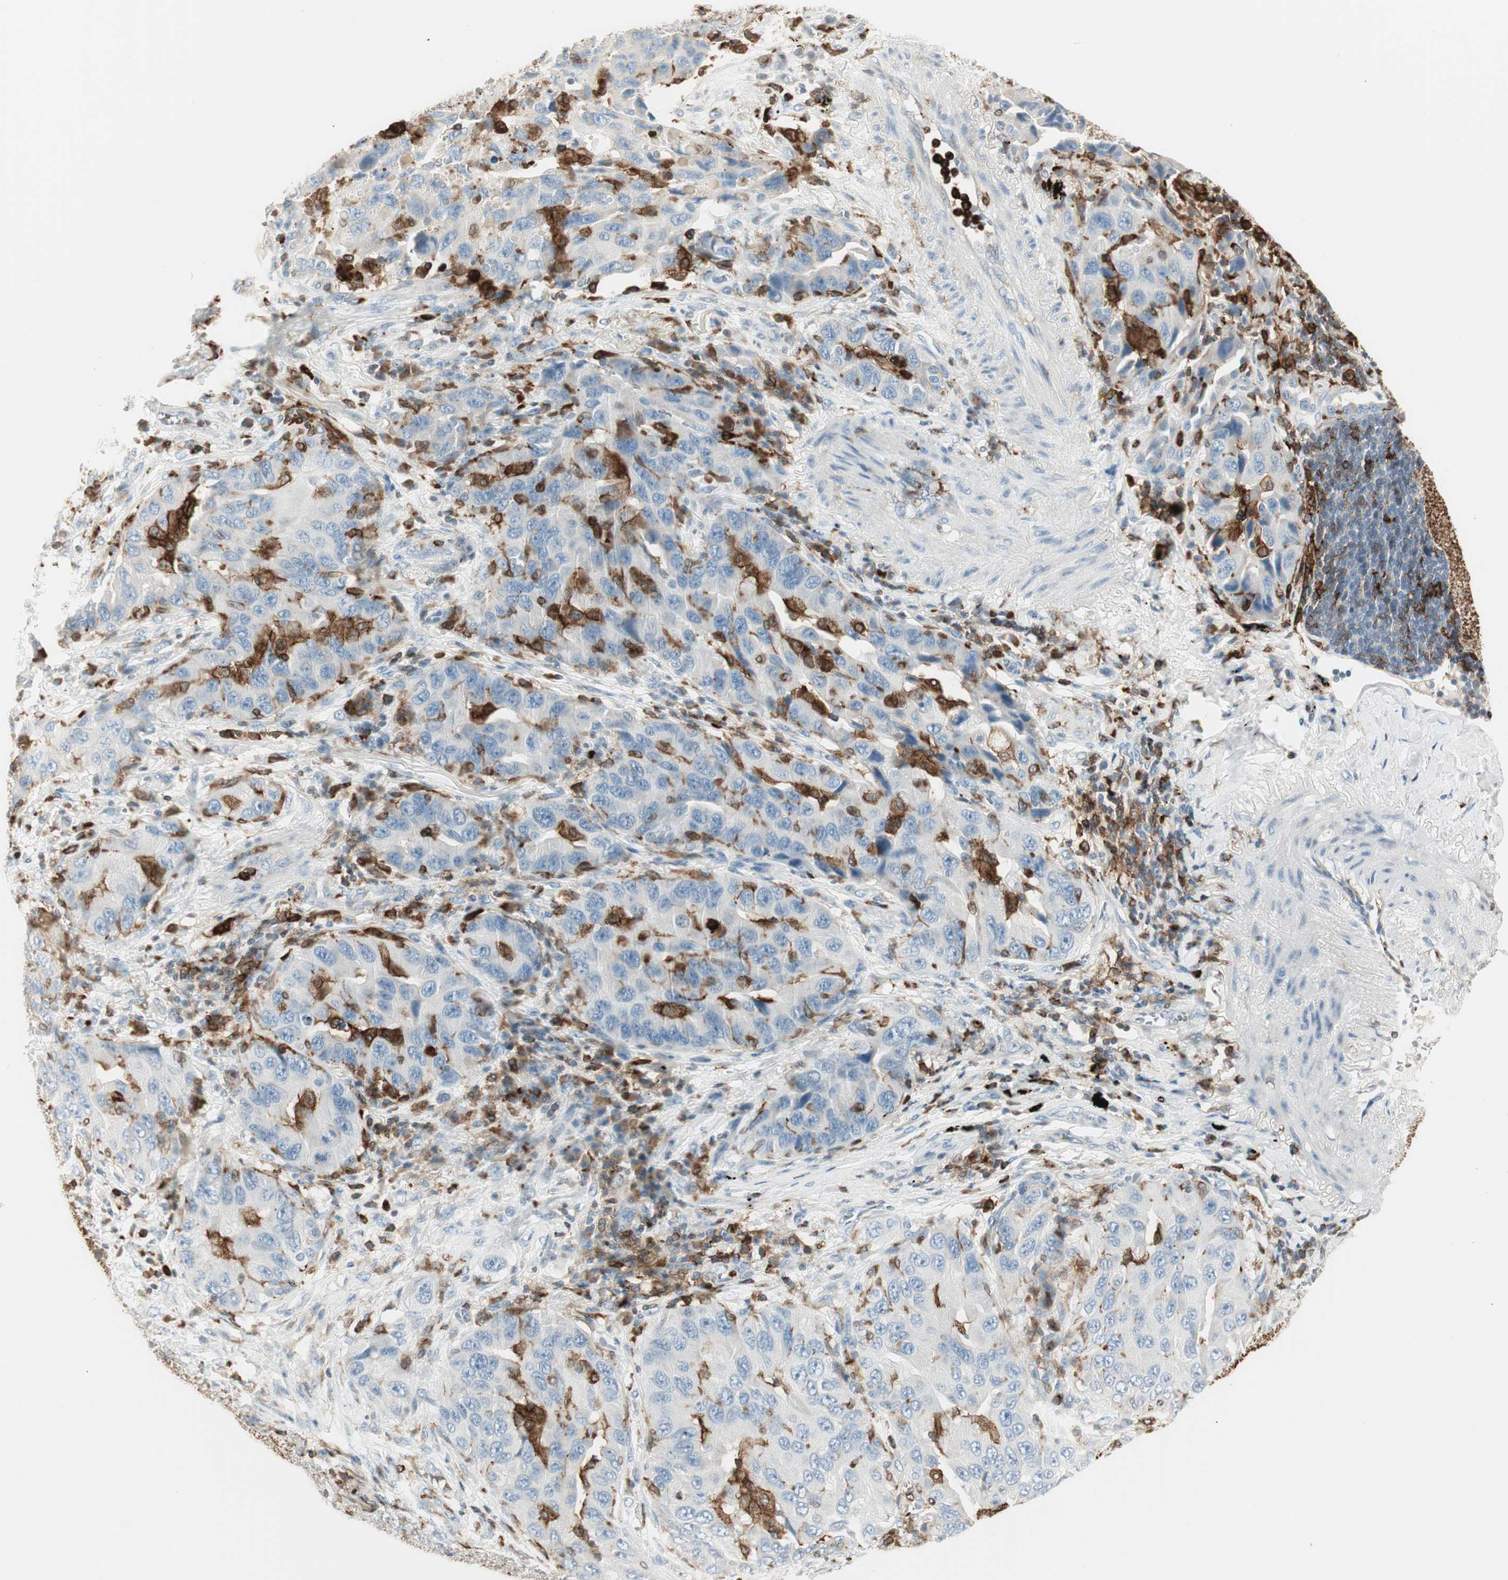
{"staining": {"intensity": "negative", "quantity": "none", "location": "none"}, "tissue": "lung cancer", "cell_type": "Tumor cells", "image_type": "cancer", "snomed": [{"axis": "morphology", "description": "Adenocarcinoma, NOS"}, {"axis": "topography", "description": "Lung"}], "caption": "A high-resolution image shows immunohistochemistry staining of lung adenocarcinoma, which displays no significant staining in tumor cells.", "gene": "ITGB2", "patient": {"sex": "female", "age": 65}}